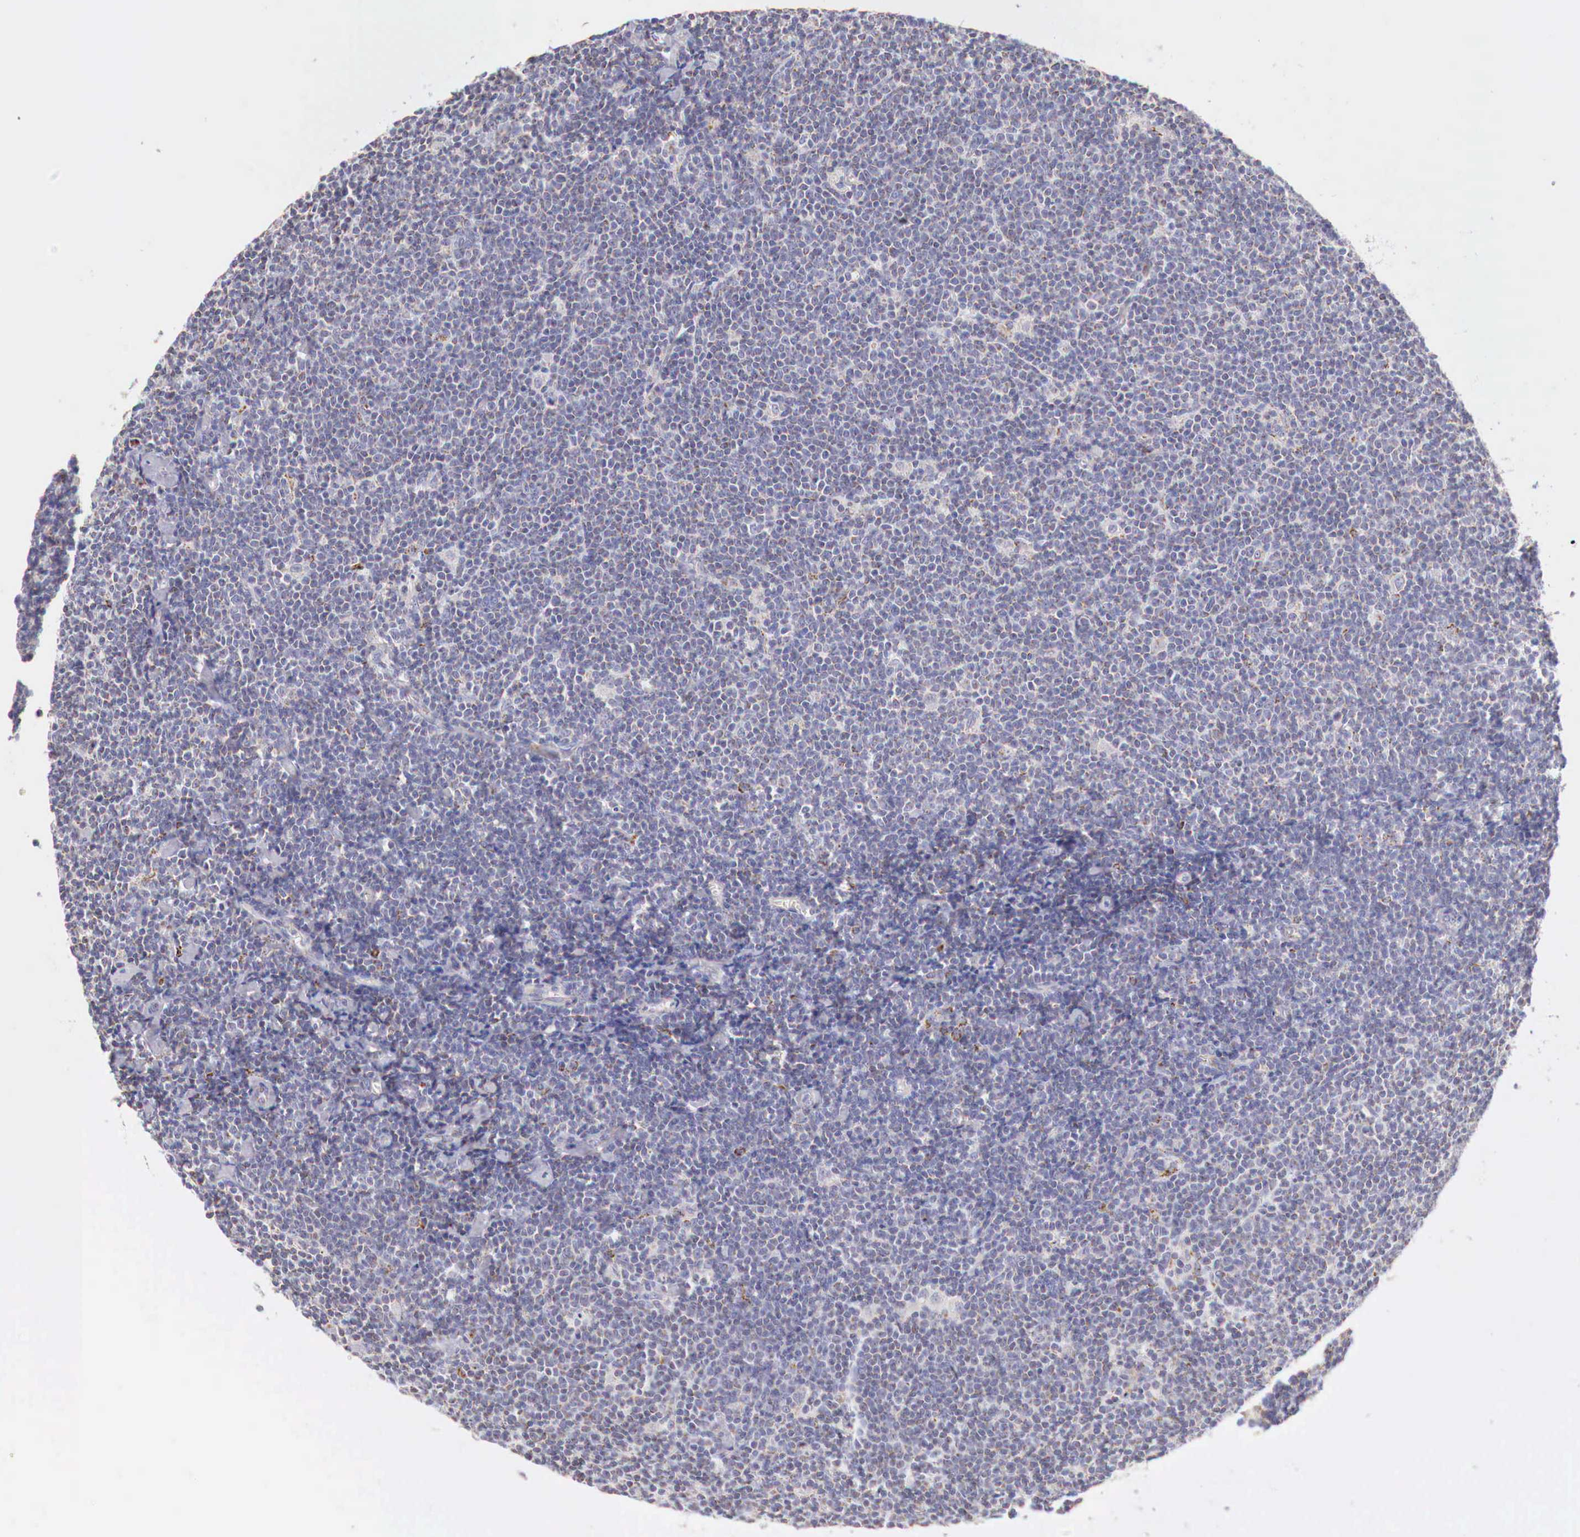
{"staining": {"intensity": "weak", "quantity": "<25%", "location": "cytoplasmic/membranous"}, "tissue": "lymphoma", "cell_type": "Tumor cells", "image_type": "cancer", "snomed": [{"axis": "morphology", "description": "Malignant lymphoma, non-Hodgkin's type, Low grade"}, {"axis": "topography", "description": "Lymph node"}], "caption": "DAB (3,3'-diaminobenzidine) immunohistochemical staining of lymphoma shows no significant staining in tumor cells. (DAB IHC visualized using brightfield microscopy, high magnification).", "gene": "IDH3G", "patient": {"sex": "male", "age": 65}}